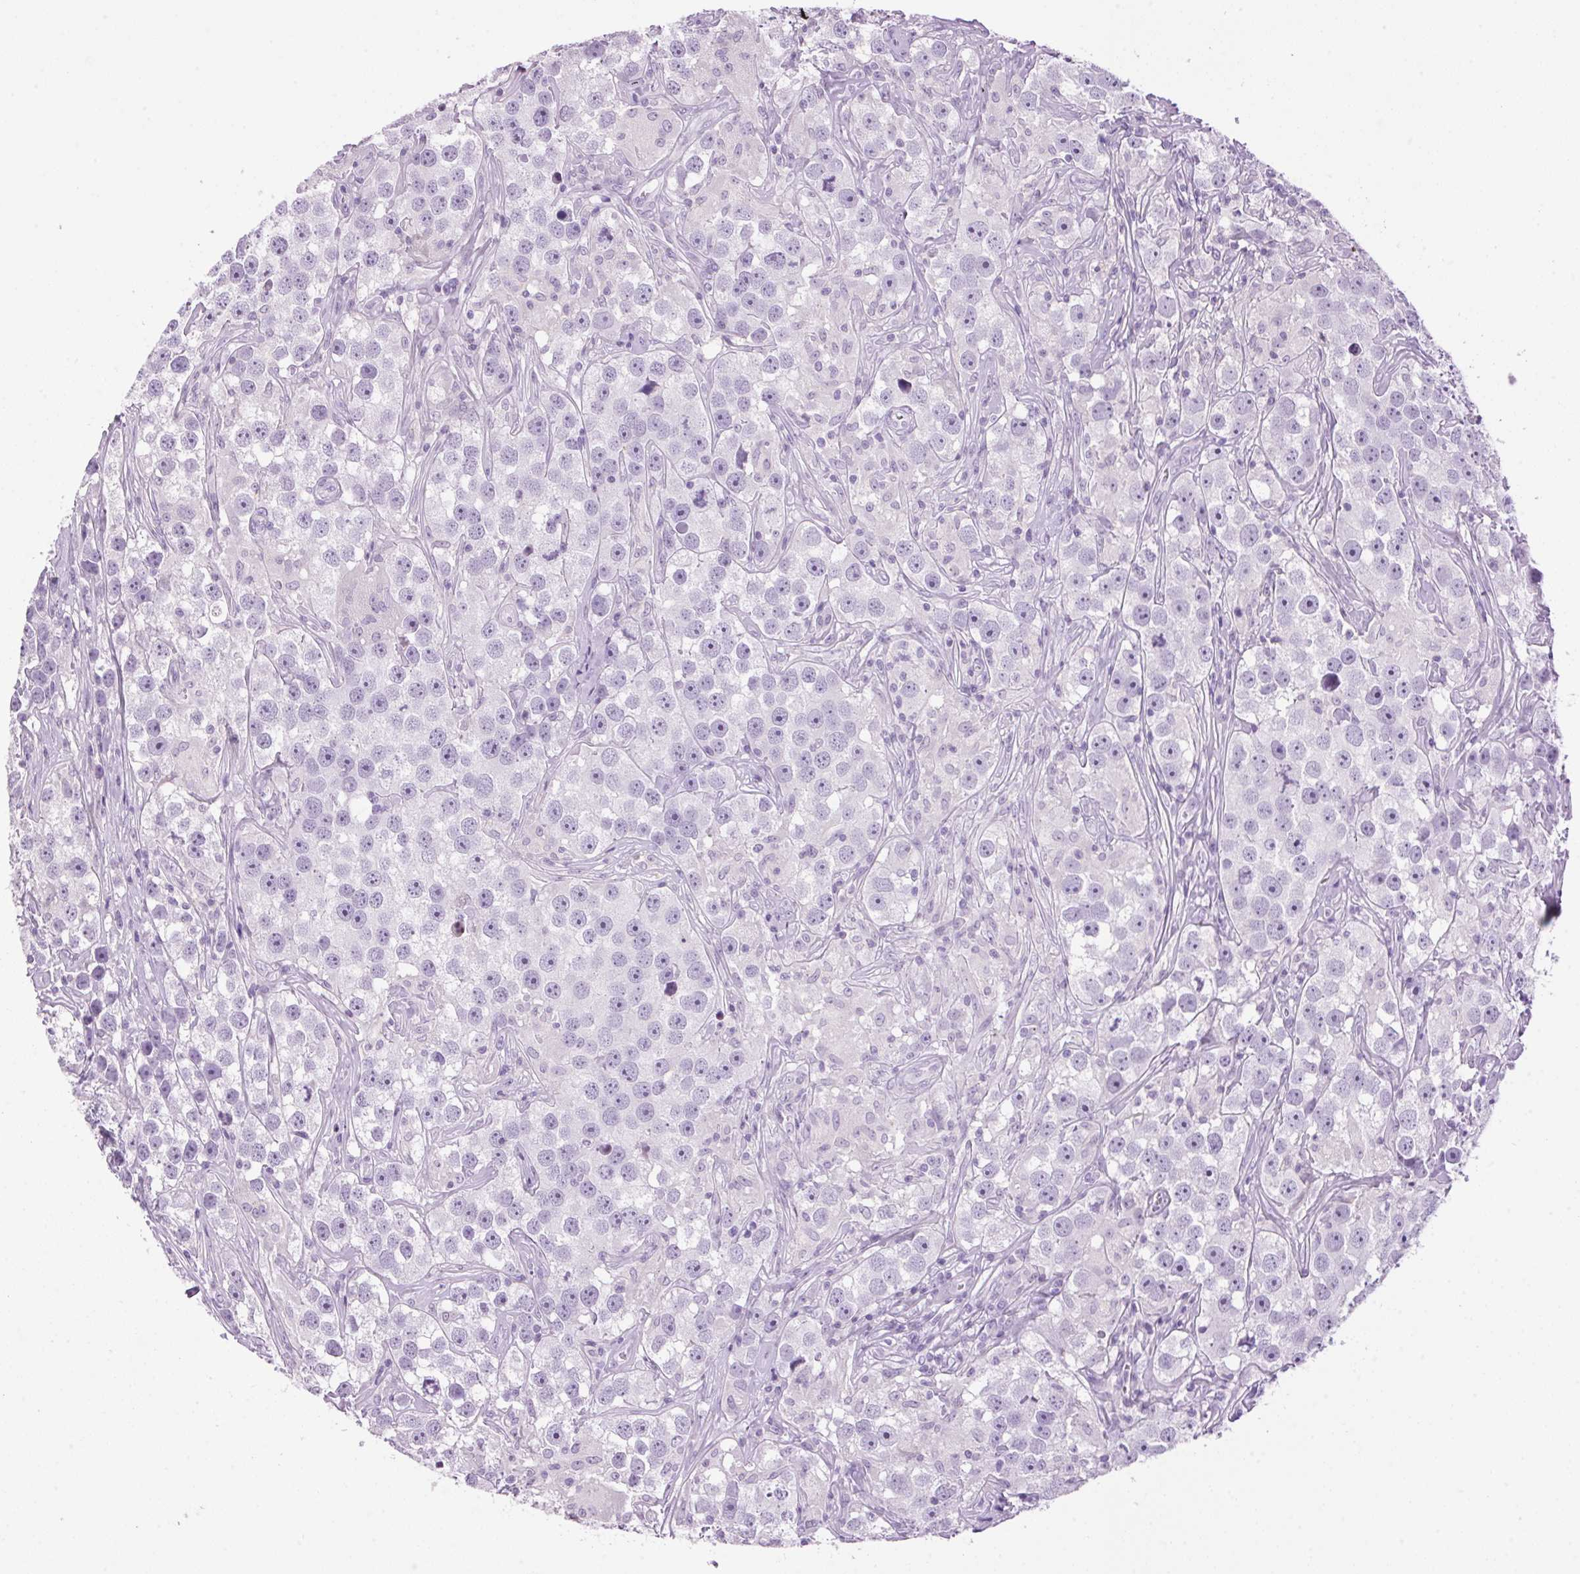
{"staining": {"intensity": "negative", "quantity": "none", "location": "none"}, "tissue": "testis cancer", "cell_type": "Tumor cells", "image_type": "cancer", "snomed": [{"axis": "morphology", "description": "Seminoma, NOS"}, {"axis": "topography", "description": "Testis"}], "caption": "This is a histopathology image of immunohistochemistry staining of testis cancer, which shows no positivity in tumor cells.", "gene": "TMEM88B", "patient": {"sex": "male", "age": 49}}